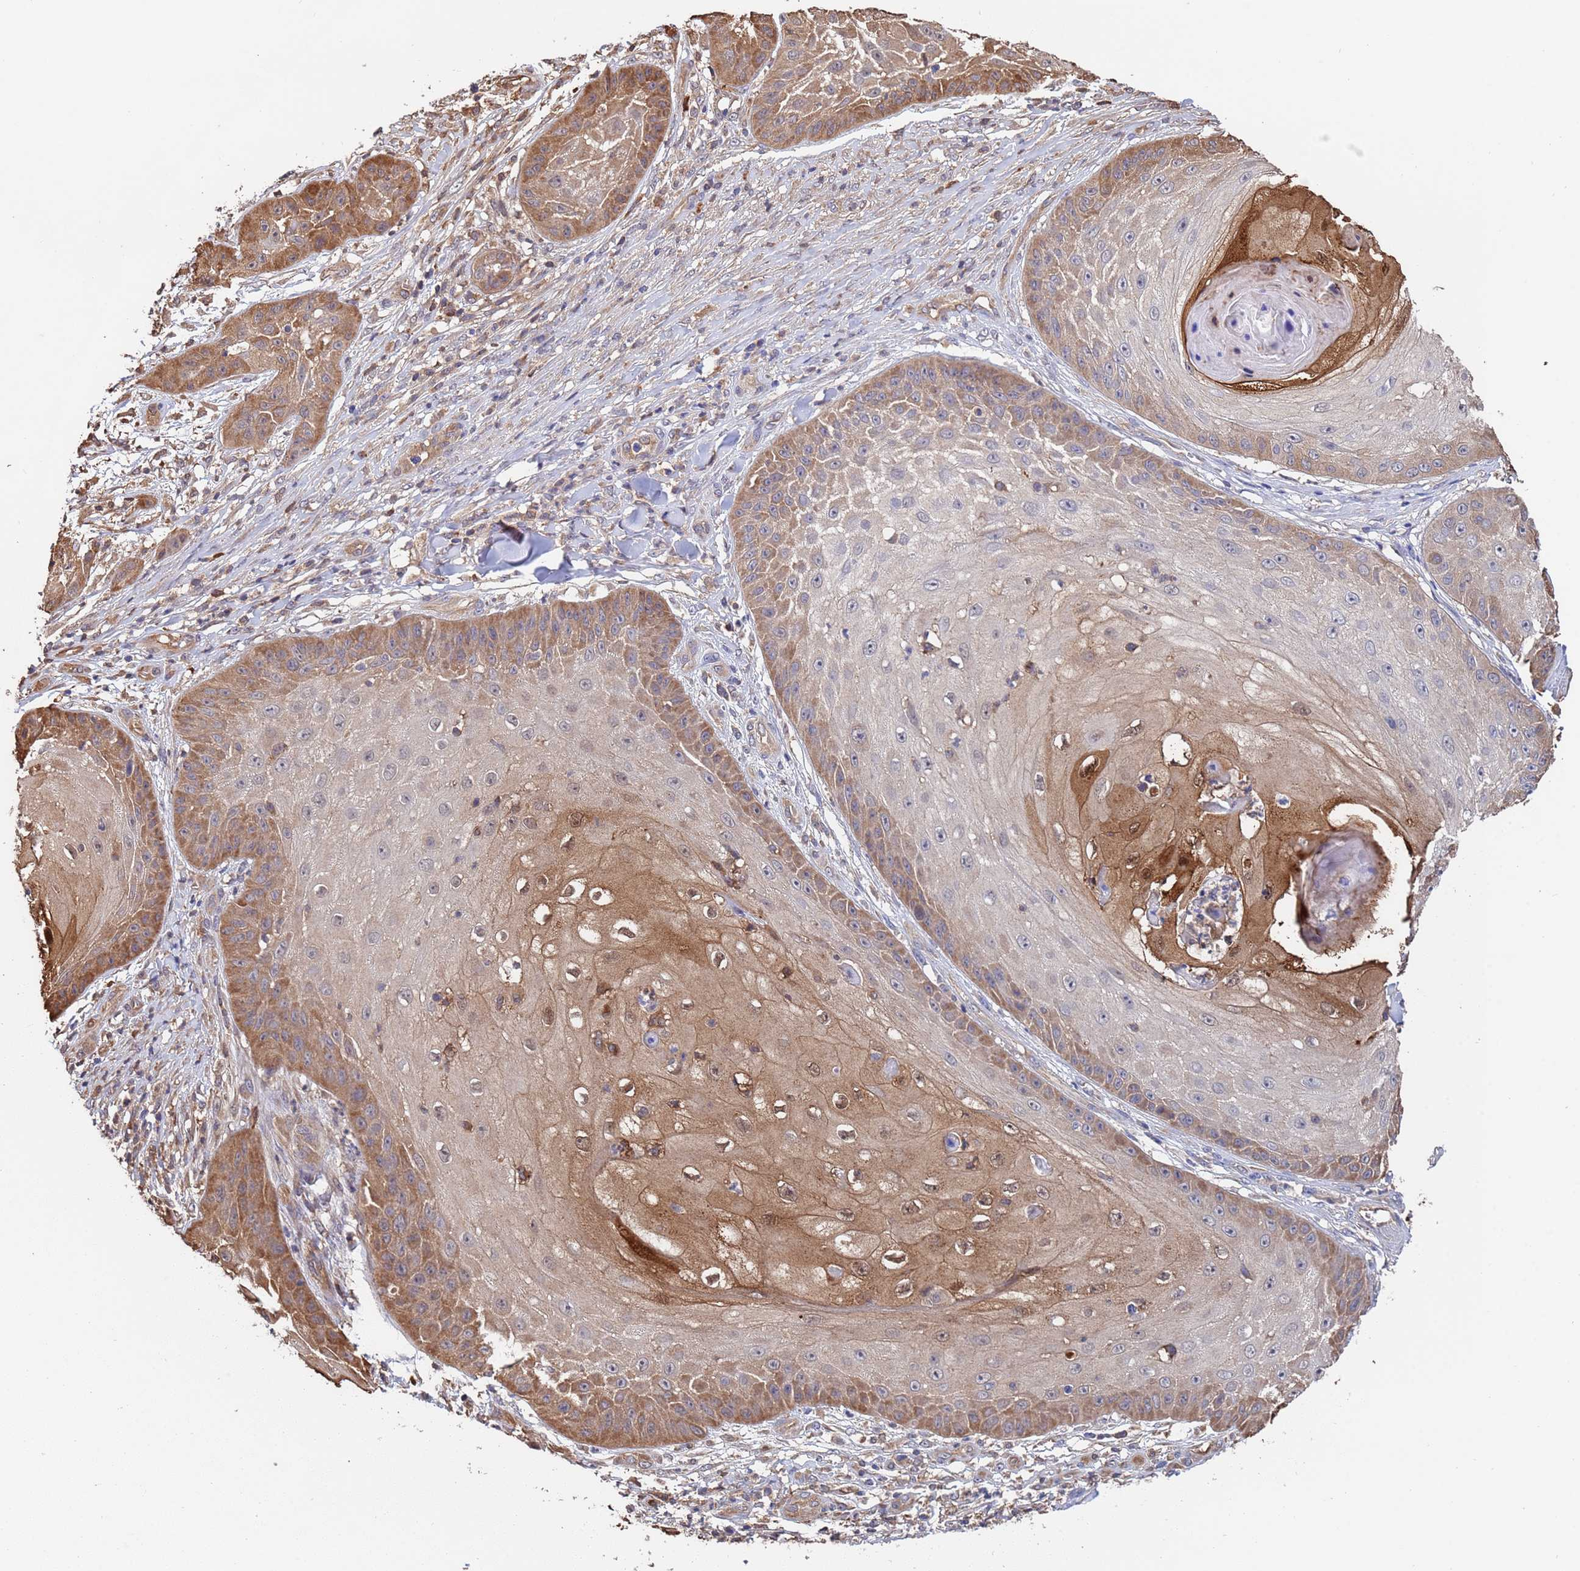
{"staining": {"intensity": "moderate", "quantity": ">75%", "location": "cytoplasmic/membranous,nuclear"}, "tissue": "skin cancer", "cell_type": "Tumor cells", "image_type": "cancer", "snomed": [{"axis": "morphology", "description": "Squamous cell carcinoma, NOS"}, {"axis": "topography", "description": "Skin"}], "caption": "IHC of skin cancer demonstrates medium levels of moderate cytoplasmic/membranous and nuclear staining in about >75% of tumor cells. Using DAB (3,3'-diaminobenzidine) (brown) and hematoxylin (blue) stains, captured at high magnification using brightfield microscopy.", "gene": "FAM25A", "patient": {"sex": "male", "age": 70}}